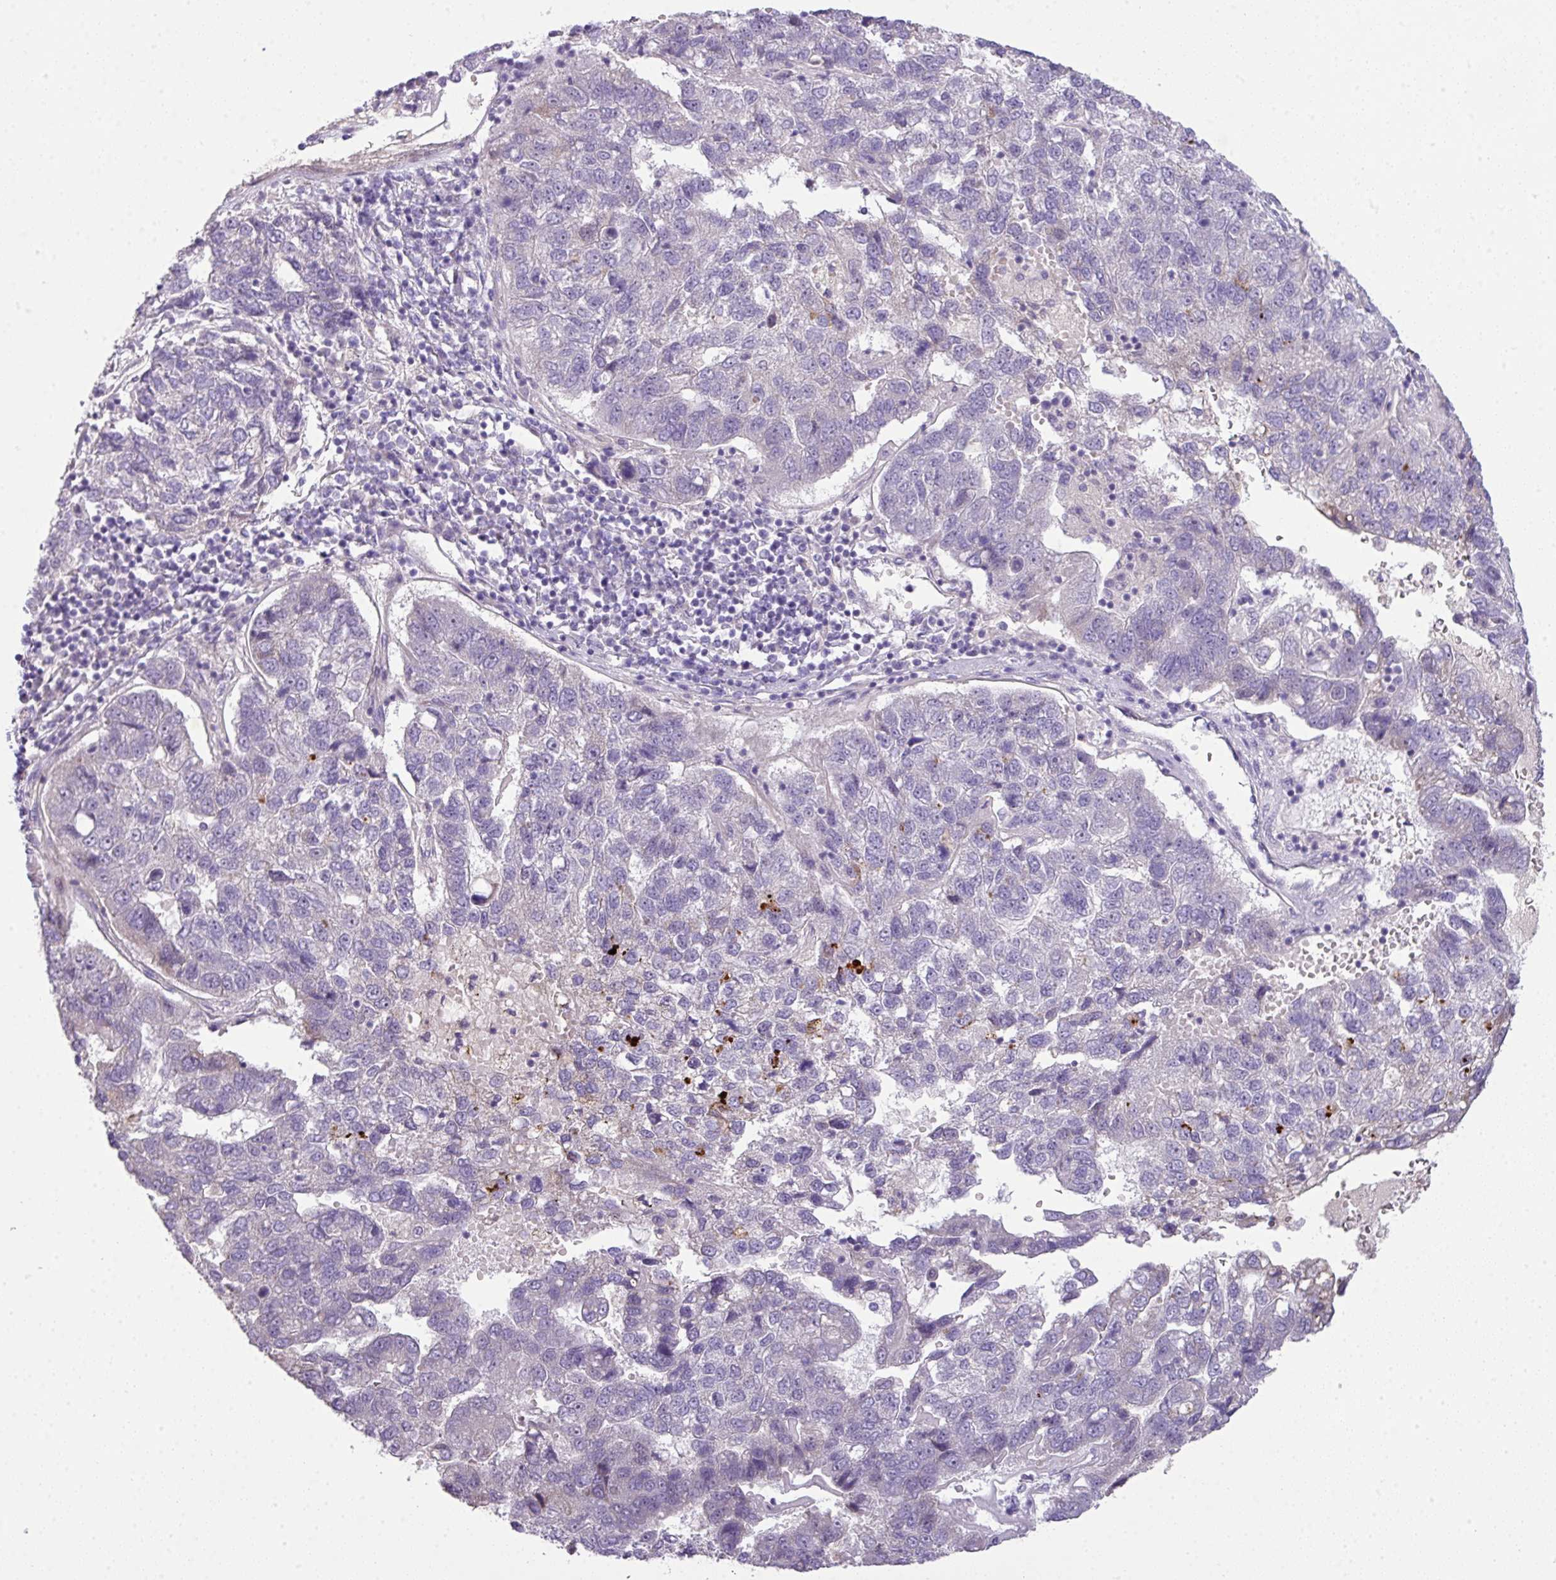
{"staining": {"intensity": "negative", "quantity": "none", "location": "none"}, "tissue": "pancreatic cancer", "cell_type": "Tumor cells", "image_type": "cancer", "snomed": [{"axis": "morphology", "description": "Adenocarcinoma, NOS"}, {"axis": "topography", "description": "Pancreas"}], "caption": "Pancreatic cancer (adenocarcinoma) was stained to show a protein in brown. There is no significant positivity in tumor cells.", "gene": "PIK3R5", "patient": {"sex": "female", "age": 61}}